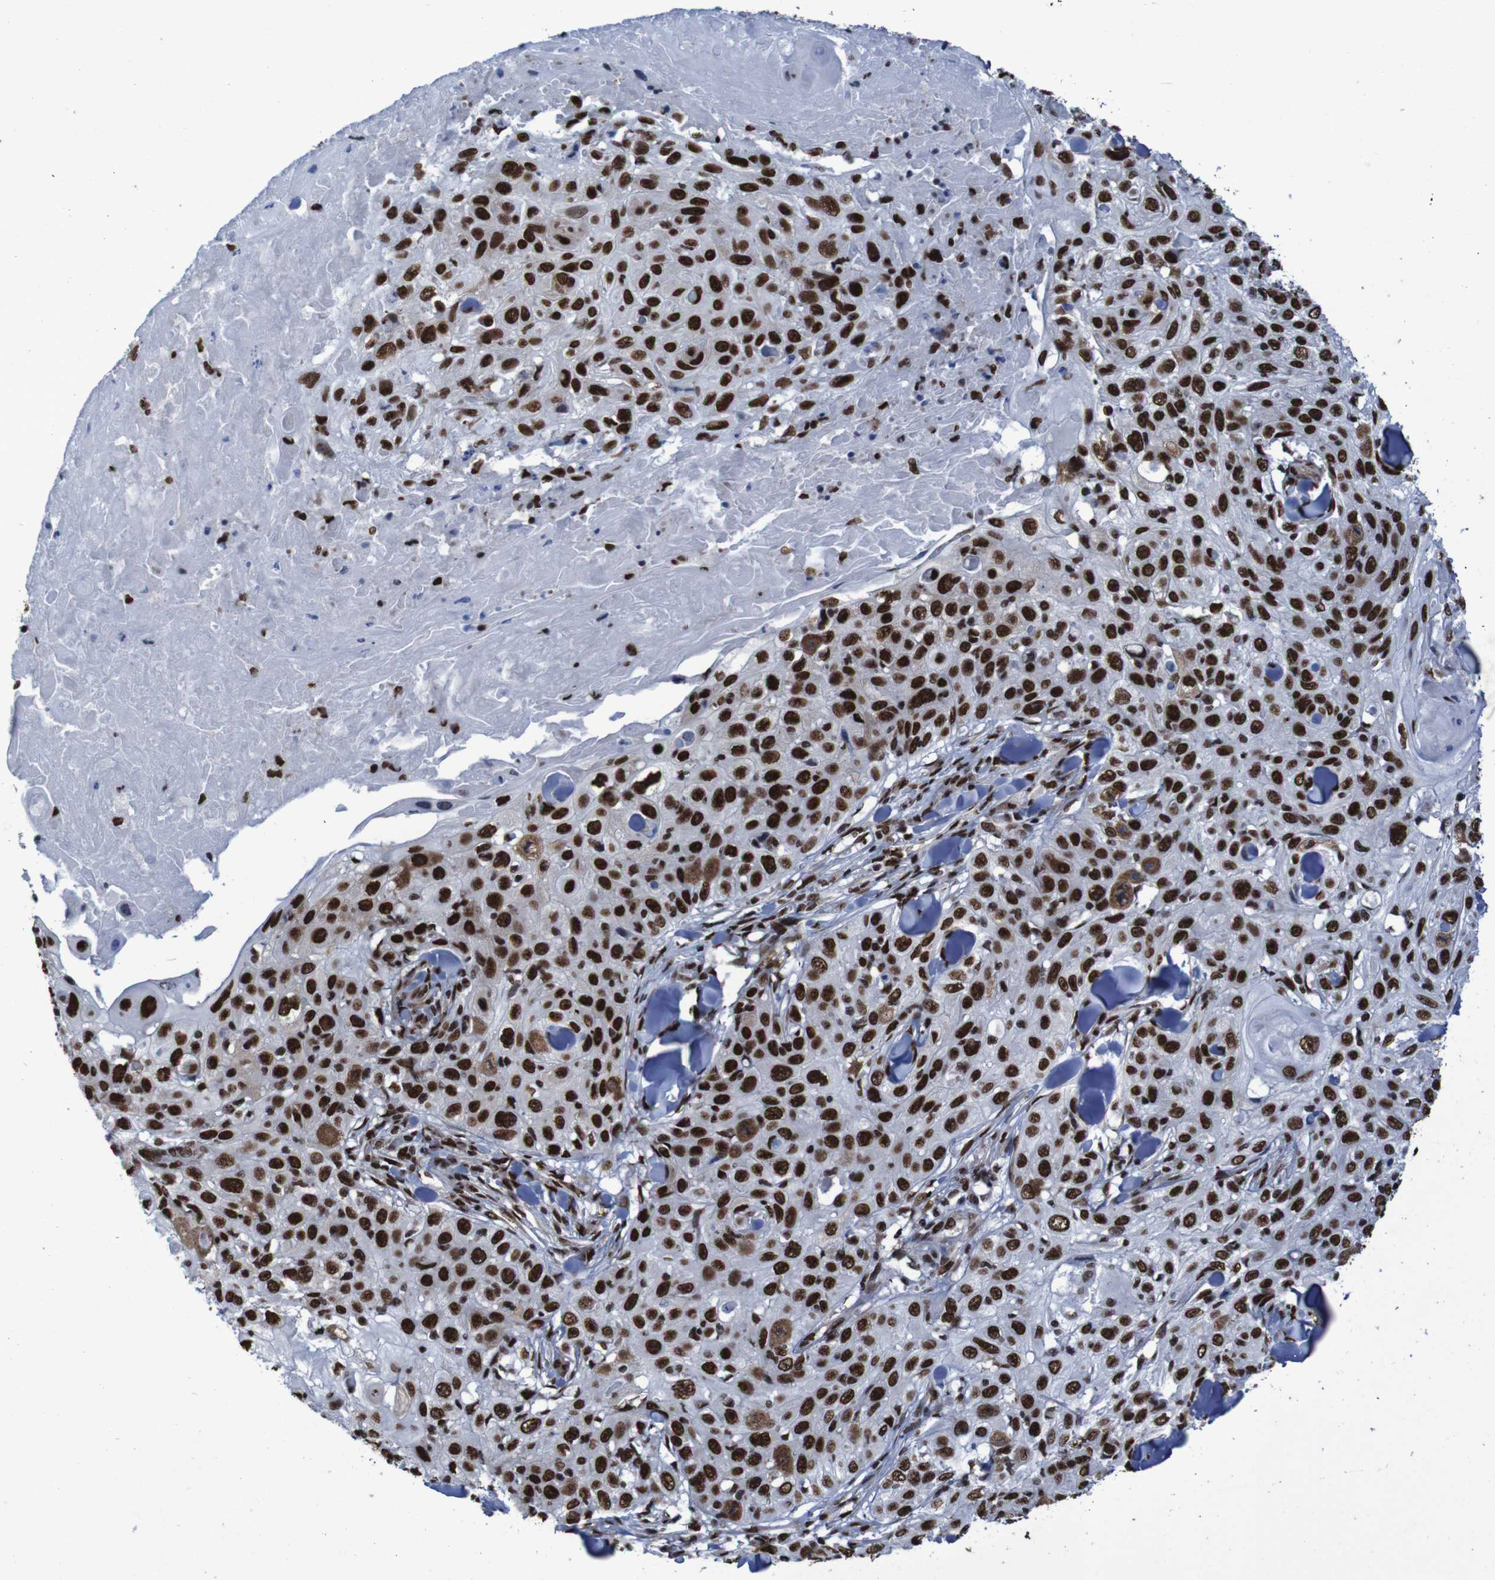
{"staining": {"intensity": "strong", "quantity": ">75%", "location": "nuclear"}, "tissue": "skin cancer", "cell_type": "Tumor cells", "image_type": "cancer", "snomed": [{"axis": "morphology", "description": "Squamous cell carcinoma, NOS"}, {"axis": "topography", "description": "Skin"}], "caption": "Immunohistochemistry (IHC) of human skin cancer shows high levels of strong nuclear expression in approximately >75% of tumor cells. The protein of interest is shown in brown color, while the nuclei are stained blue.", "gene": "HNRNPR", "patient": {"sex": "male", "age": 86}}